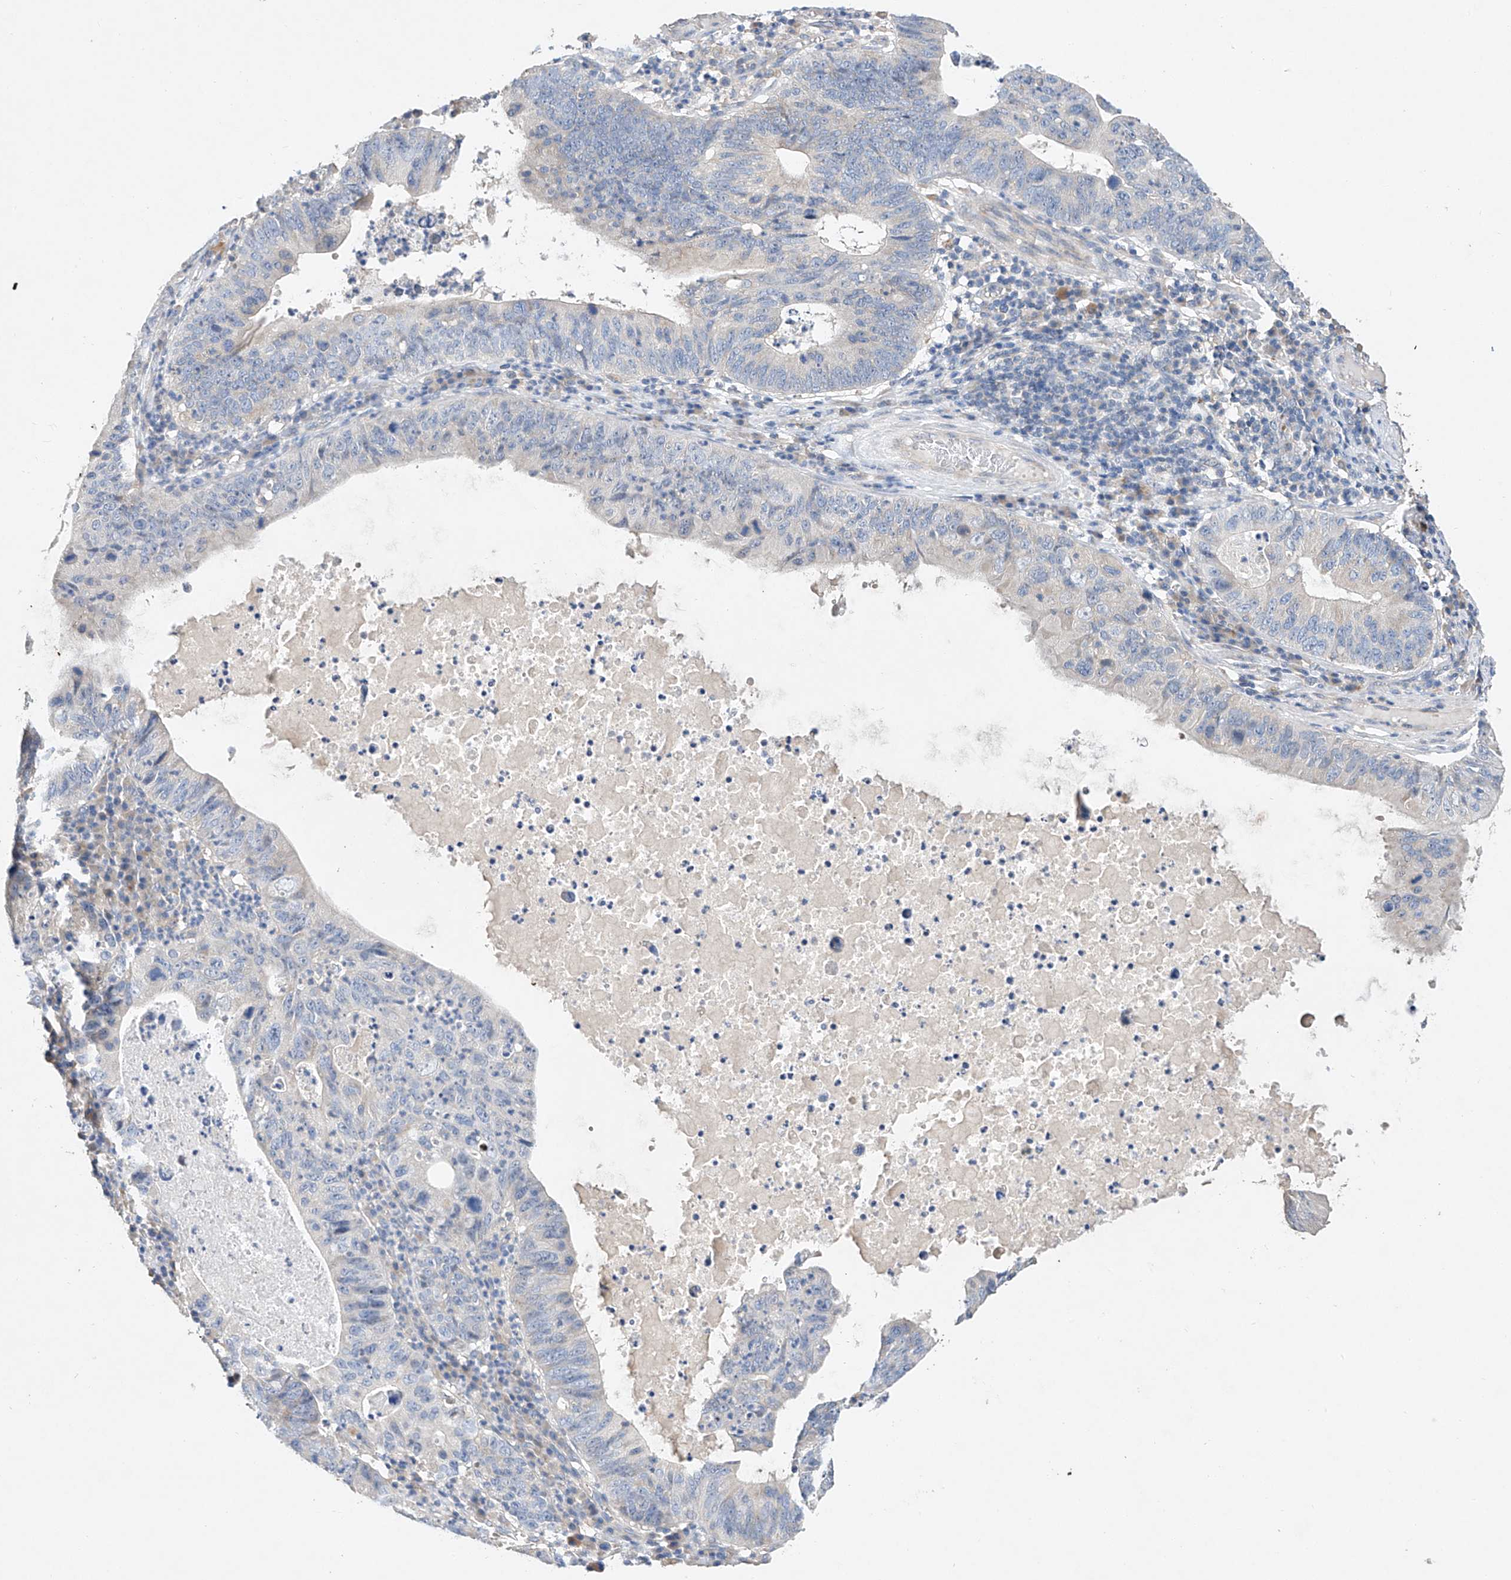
{"staining": {"intensity": "negative", "quantity": "none", "location": "none"}, "tissue": "stomach cancer", "cell_type": "Tumor cells", "image_type": "cancer", "snomed": [{"axis": "morphology", "description": "Adenocarcinoma, NOS"}, {"axis": "topography", "description": "Stomach"}], "caption": "Stomach adenocarcinoma stained for a protein using immunohistochemistry demonstrates no positivity tumor cells.", "gene": "AMD1", "patient": {"sex": "male", "age": 59}}